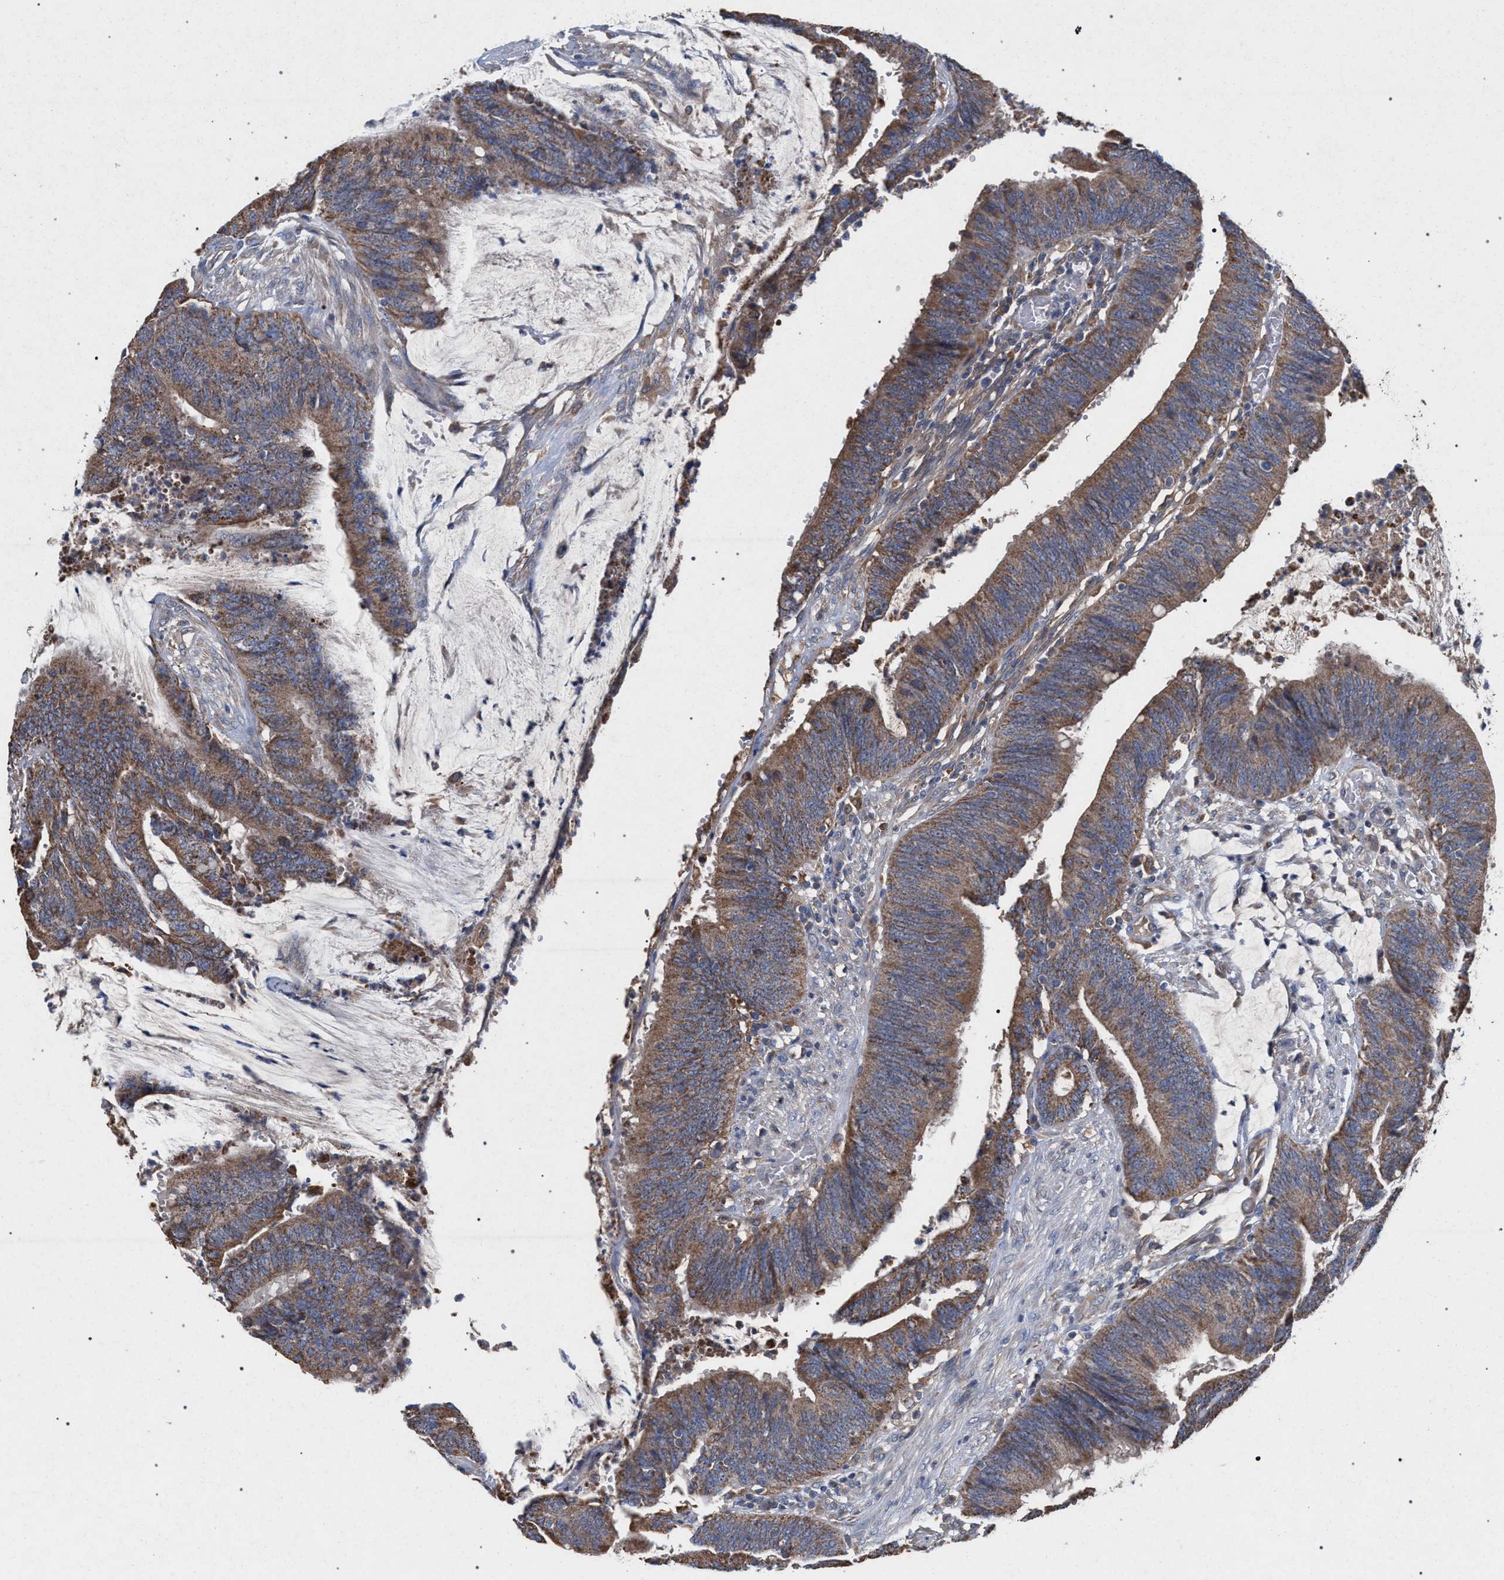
{"staining": {"intensity": "moderate", "quantity": ">75%", "location": "cytoplasmic/membranous"}, "tissue": "colorectal cancer", "cell_type": "Tumor cells", "image_type": "cancer", "snomed": [{"axis": "morphology", "description": "Adenocarcinoma, NOS"}, {"axis": "topography", "description": "Rectum"}], "caption": "Brown immunohistochemical staining in human colorectal cancer (adenocarcinoma) exhibits moderate cytoplasmic/membranous positivity in approximately >75% of tumor cells. The protein of interest is stained brown, and the nuclei are stained in blue (DAB (3,3'-diaminobenzidine) IHC with brightfield microscopy, high magnification).", "gene": "BCL2L12", "patient": {"sex": "female", "age": 66}}